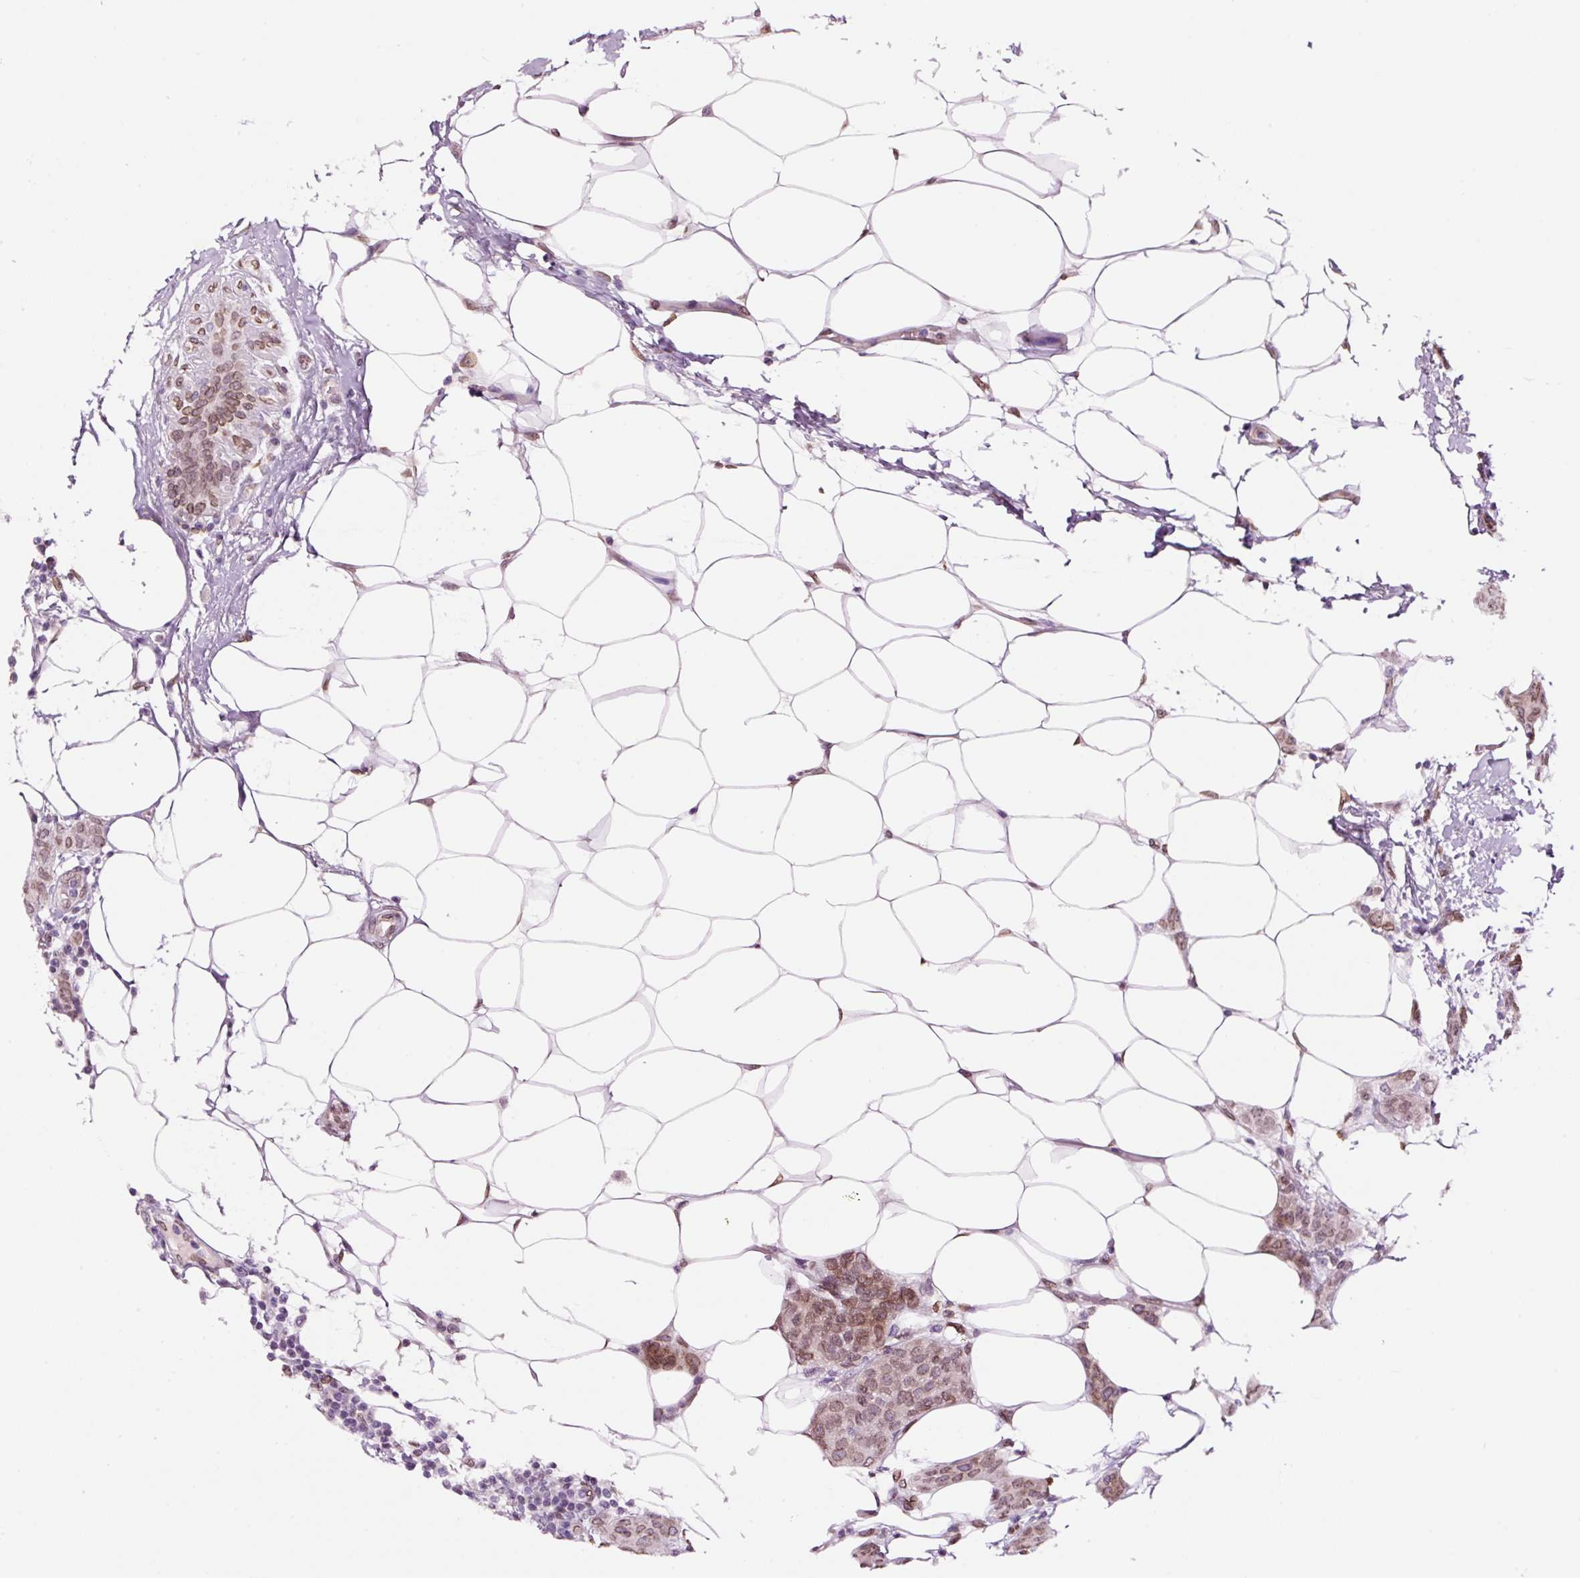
{"staining": {"intensity": "moderate", "quantity": ">75%", "location": "cytoplasmic/membranous,nuclear"}, "tissue": "breast cancer", "cell_type": "Tumor cells", "image_type": "cancer", "snomed": [{"axis": "morphology", "description": "Duct carcinoma"}, {"axis": "topography", "description": "Breast"}], "caption": "A medium amount of moderate cytoplasmic/membranous and nuclear positivity is appreciated in about >75% of tumor cells in infiltrating ductal carcinoma (breast) tissue.", "gene": "ZNF224", "patient": {"sex": "female", "age": 72}}